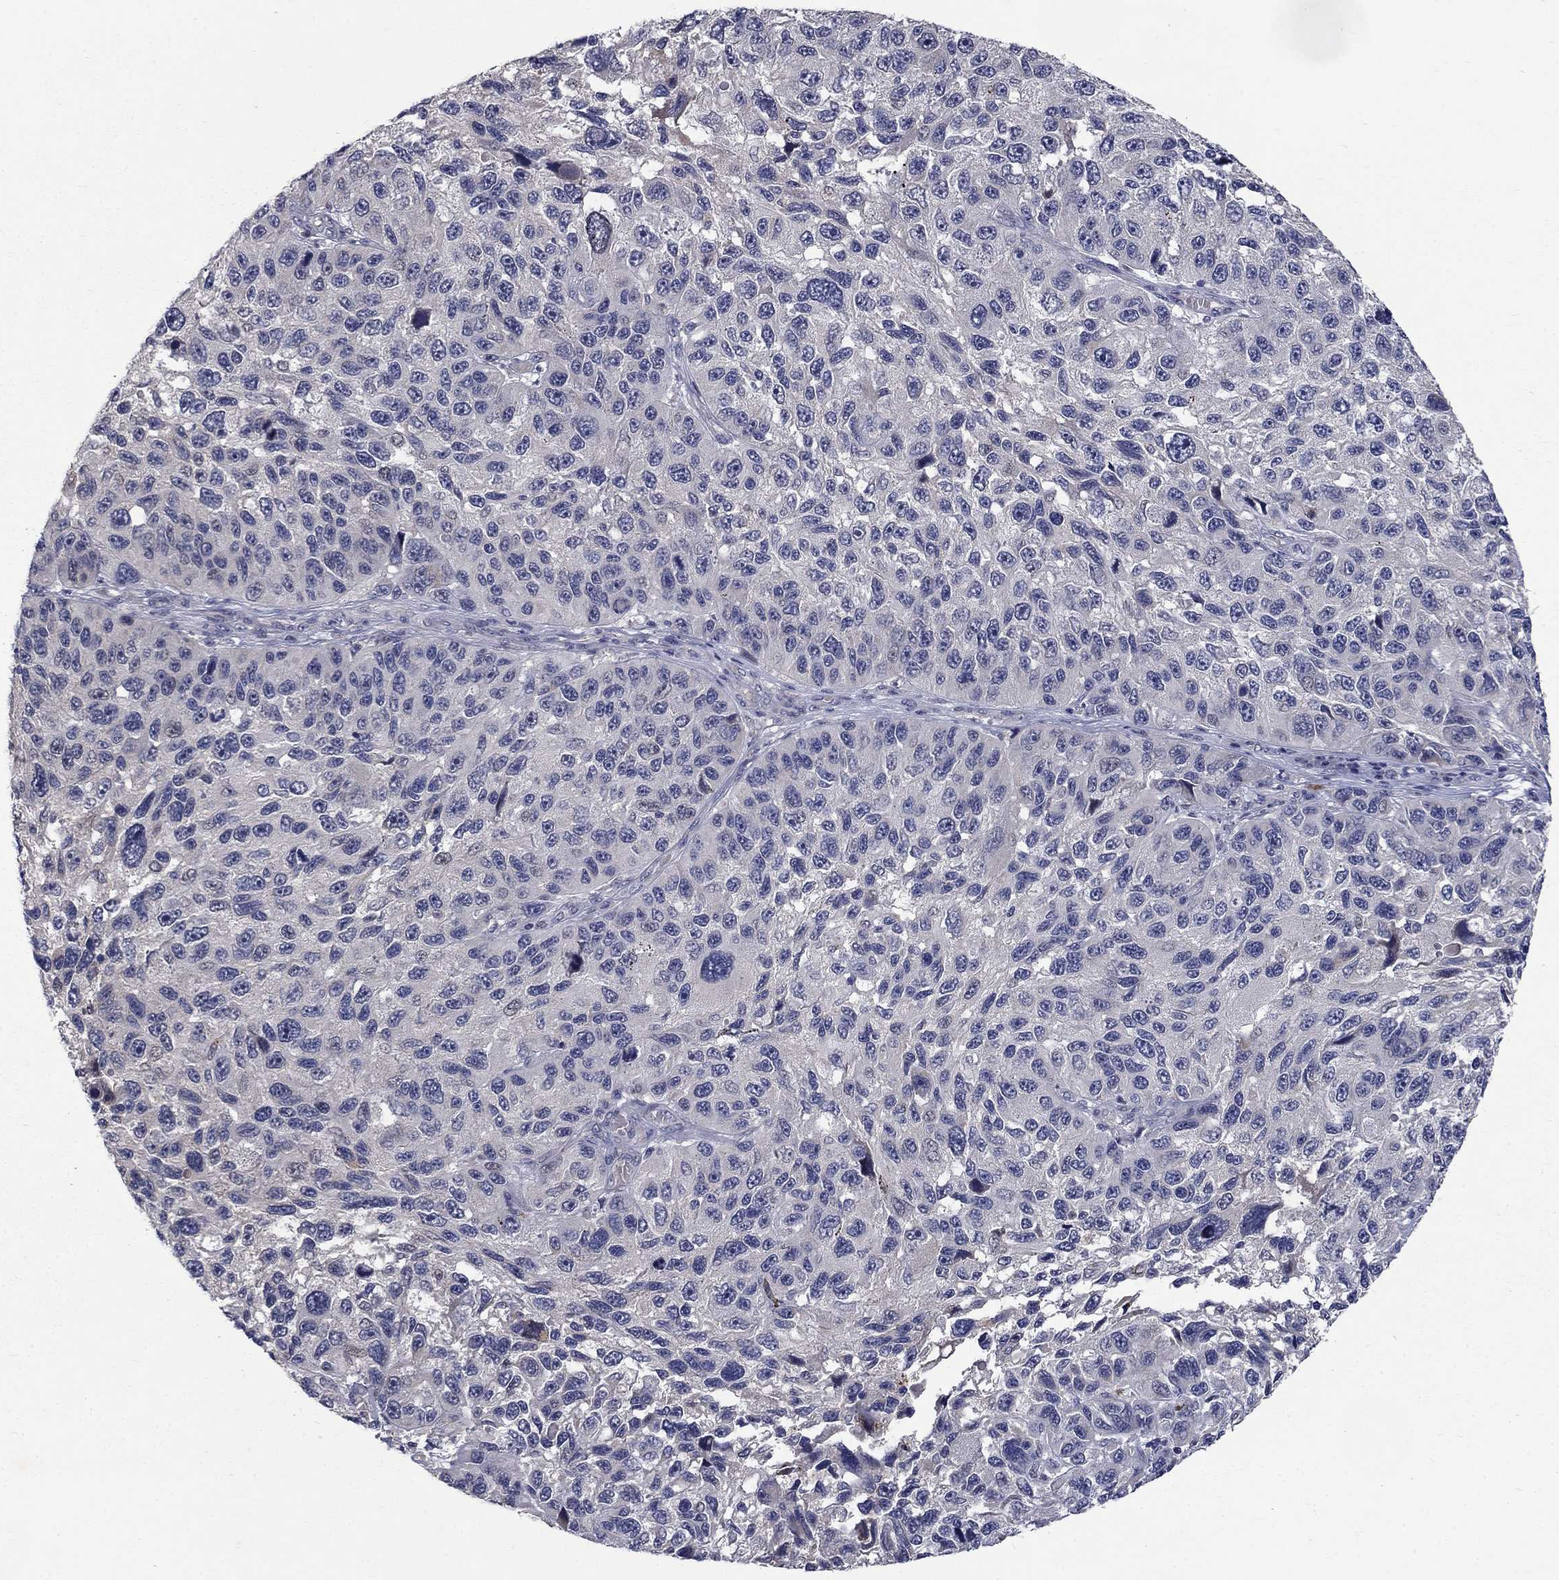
{"staining": {"intensity": "negative", "quantity": "none", "location": "none"}, "tissue": "melanoma", "cell_type": "Tumor cells", "image_type": "cancer", "snomed": [{"axis": "morphology", "description": "Malignant melanoma, NOS"}, {"axis": "topography", "description": "Skin"}], "caption": "Melanoma was stained to show a protein in brown. There is no significant expression in tumor cells.", "gene": "FAM3B", "patient": {"sex": "male", "age": 53}}